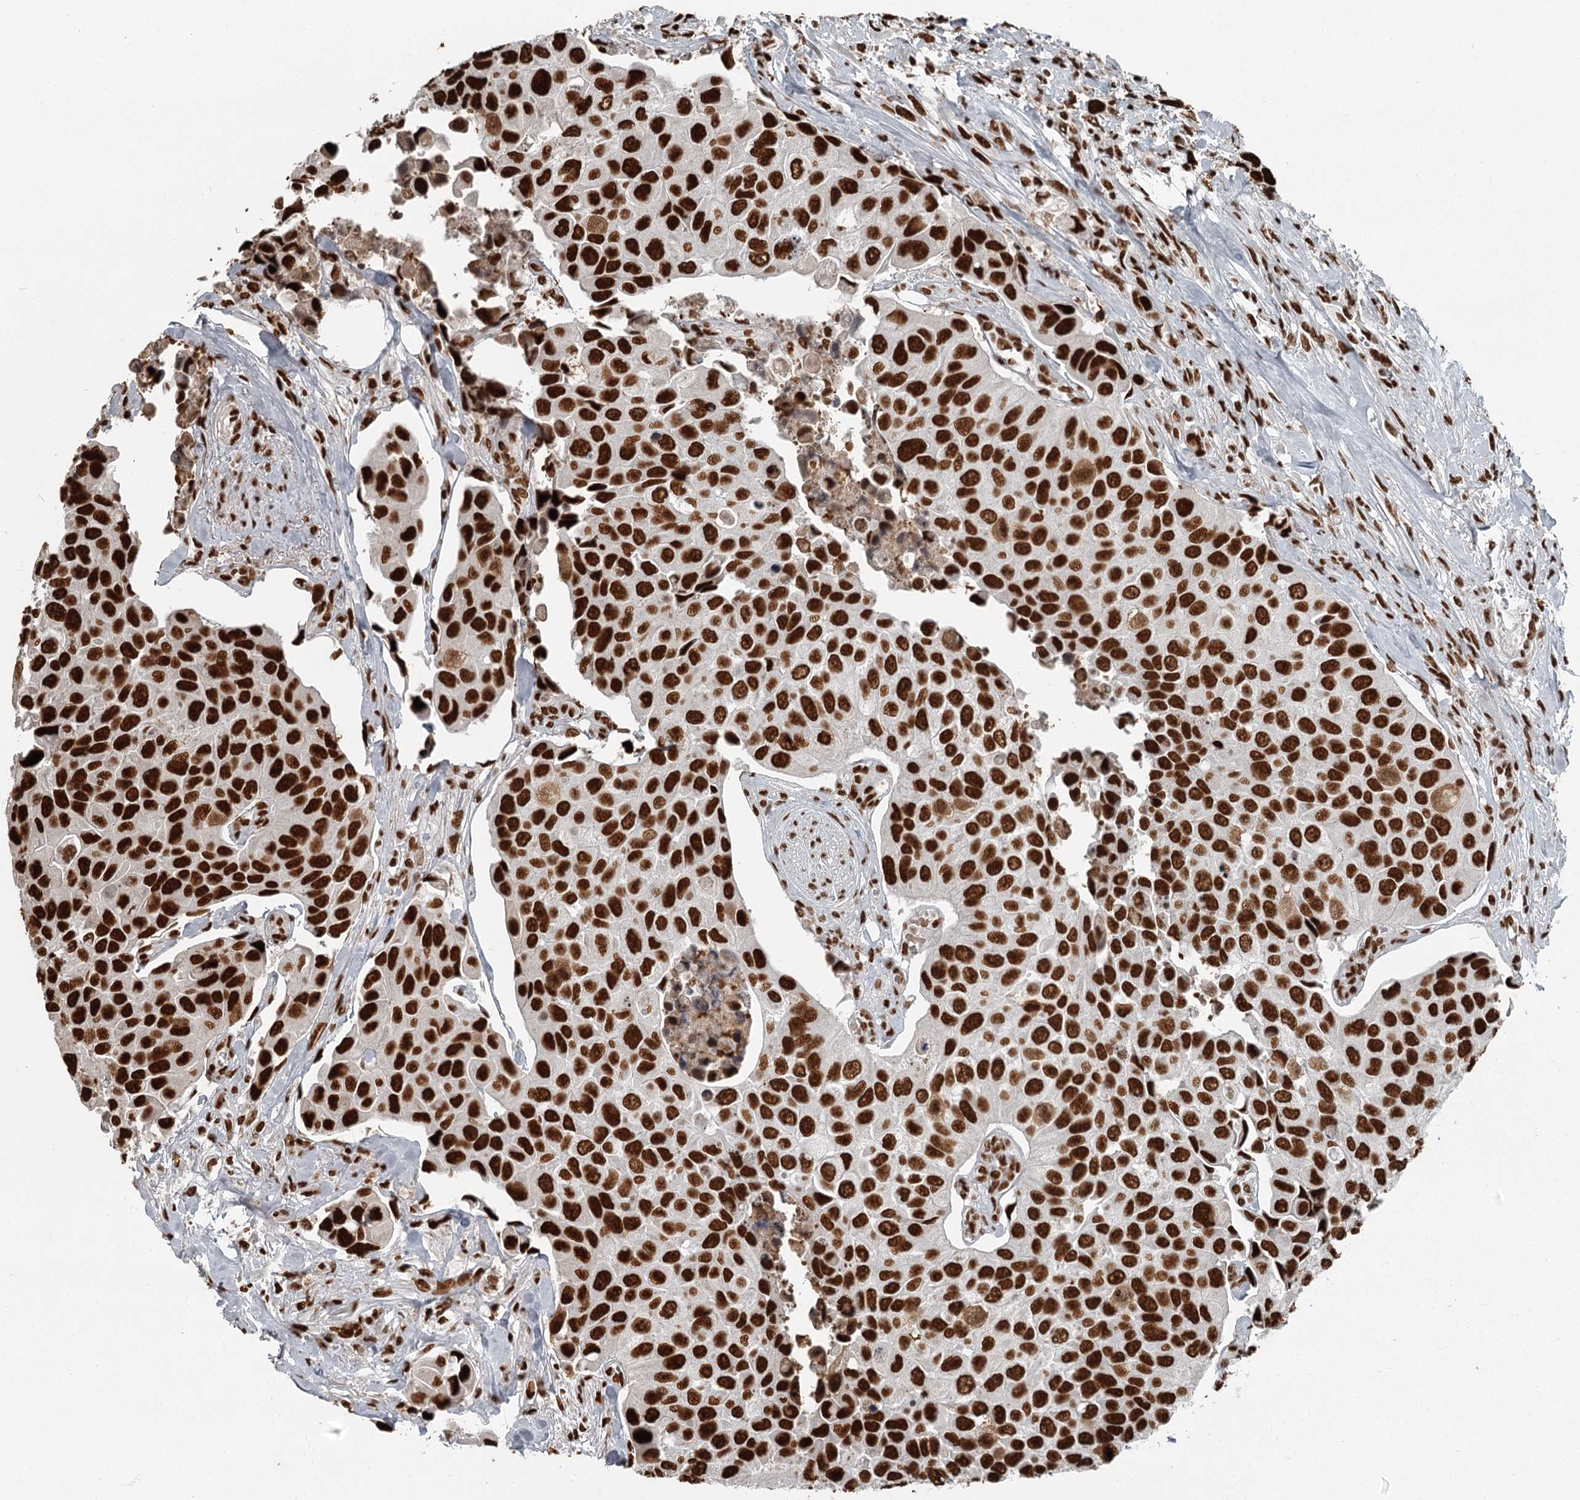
{"staining": {"intensity": "strong", "quantity": ">75%", "location": "nuclear"}, "tissue": "urothelial cancer", "cell_type": "Tumor cells", "image_type": "cancer", "snomed": [{"axis": "morphology", "description": "Urothelial carcinoma, High grade"}, {"axis": "topography", "description": "Urinary bladder"}], "caption": "Urothelial carcinoma (high-grade) stained with a brown dye exhibits strong nuclear positive expression in approximately >75% of tumor cells.", "gene": "RBBP7", "patient": {"sex": "male", "age": 74}}